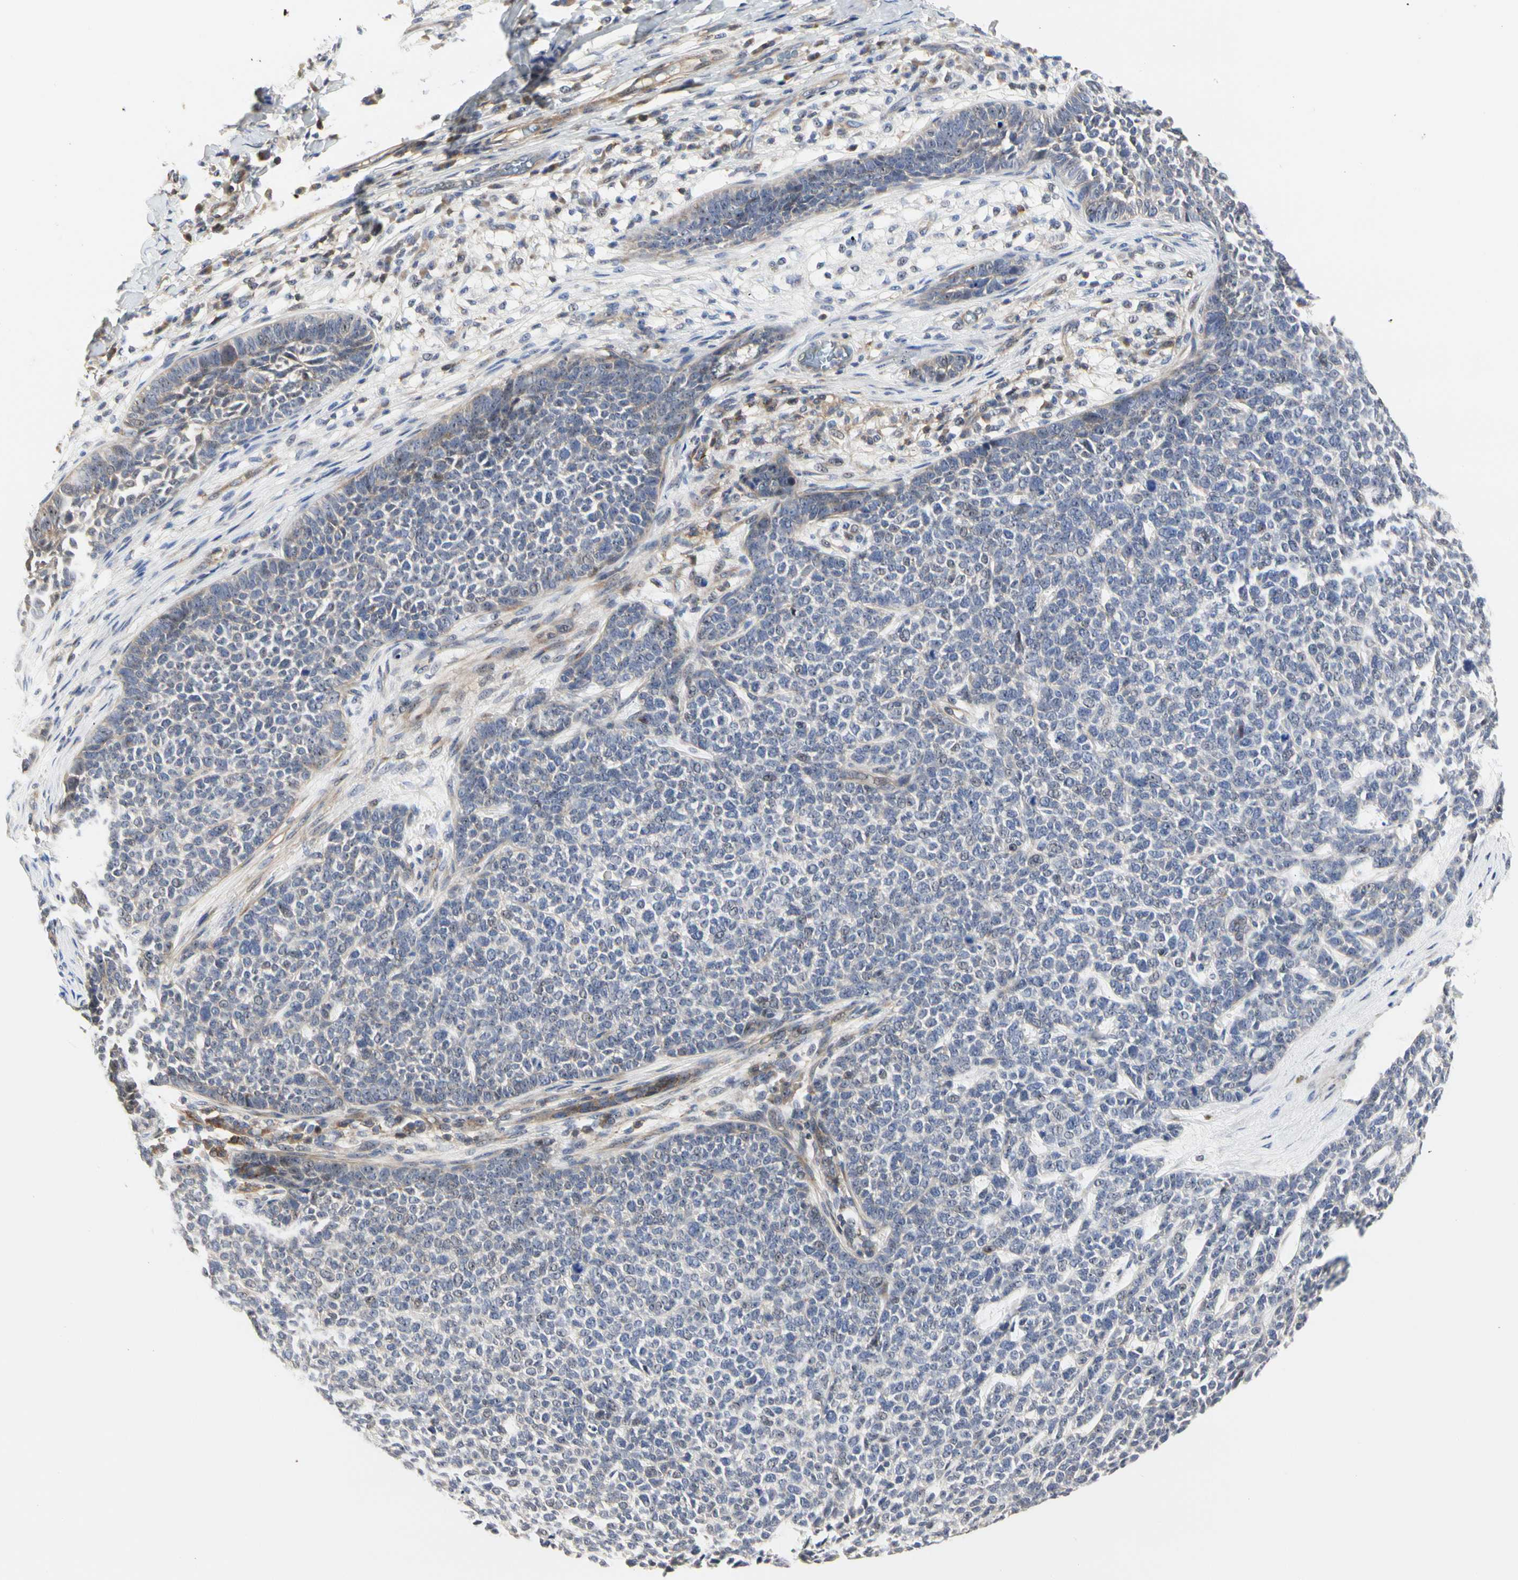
{"staining": {"intensity": "weak", "quantity": "25%-75%", "location": "cytoplasmic/membranous"}, "tissue": "skin cancer", "cell_type": "Tumor cells", "image_type": "cancer", "snomed": [{"axis": "morphology", "description": "Basal cell carcinoma"}, {"axis": "topography", "description": "Skin"}], "caption": "Skin cancer (basal cell carcinoma) stained for a protein (brown) exhibits weak cytoplasmic/membranous positive staining in approximately 25%-75% of tumor cells.", "gene": "SHANK2", "patient": {"sex": "female", "age": 84}}